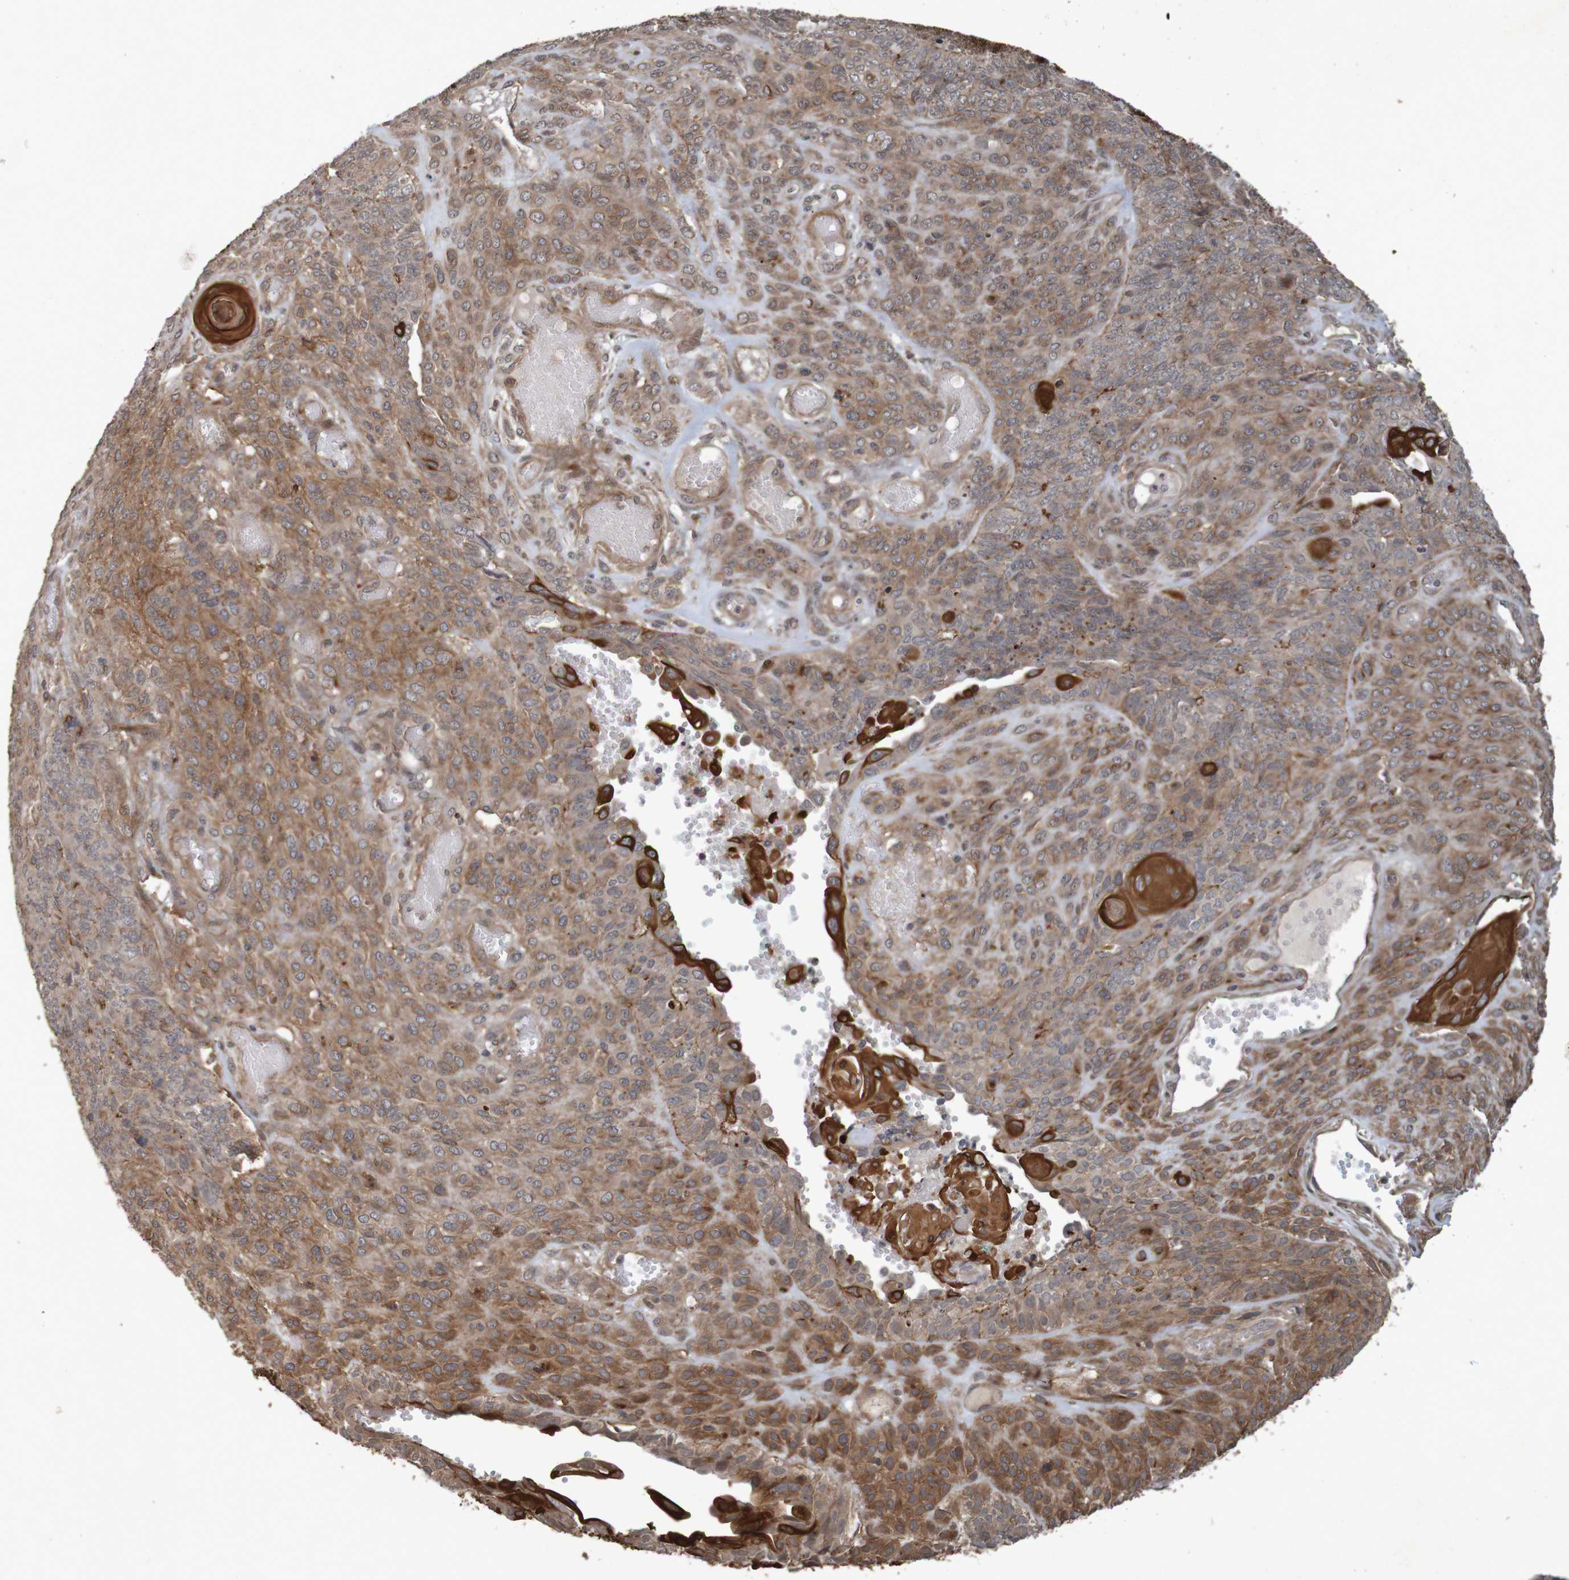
{"staining": {"intensity": "moderate", "quantity": ">75%", "location": "cytoplasmic/membranous"}, "tissue": "endometrial cancer", "cell_type": "Tumor cells", "image_type": "cancer", "snomed": [{"axis": "morphology", "description": "Adenocarcinoma, NOS"}, {"axis": "topography", "description": "Endometrium"}], "caption": "Immunohistochemical staining of endometrial cancer (adenocarcinoma) demonstrates medium levels of moderate cytoplasmic/membranous expression in about >75% of tumor cells.", "gene": "ARHGEF11", "patient": {"sex": "female", "age": 32}}